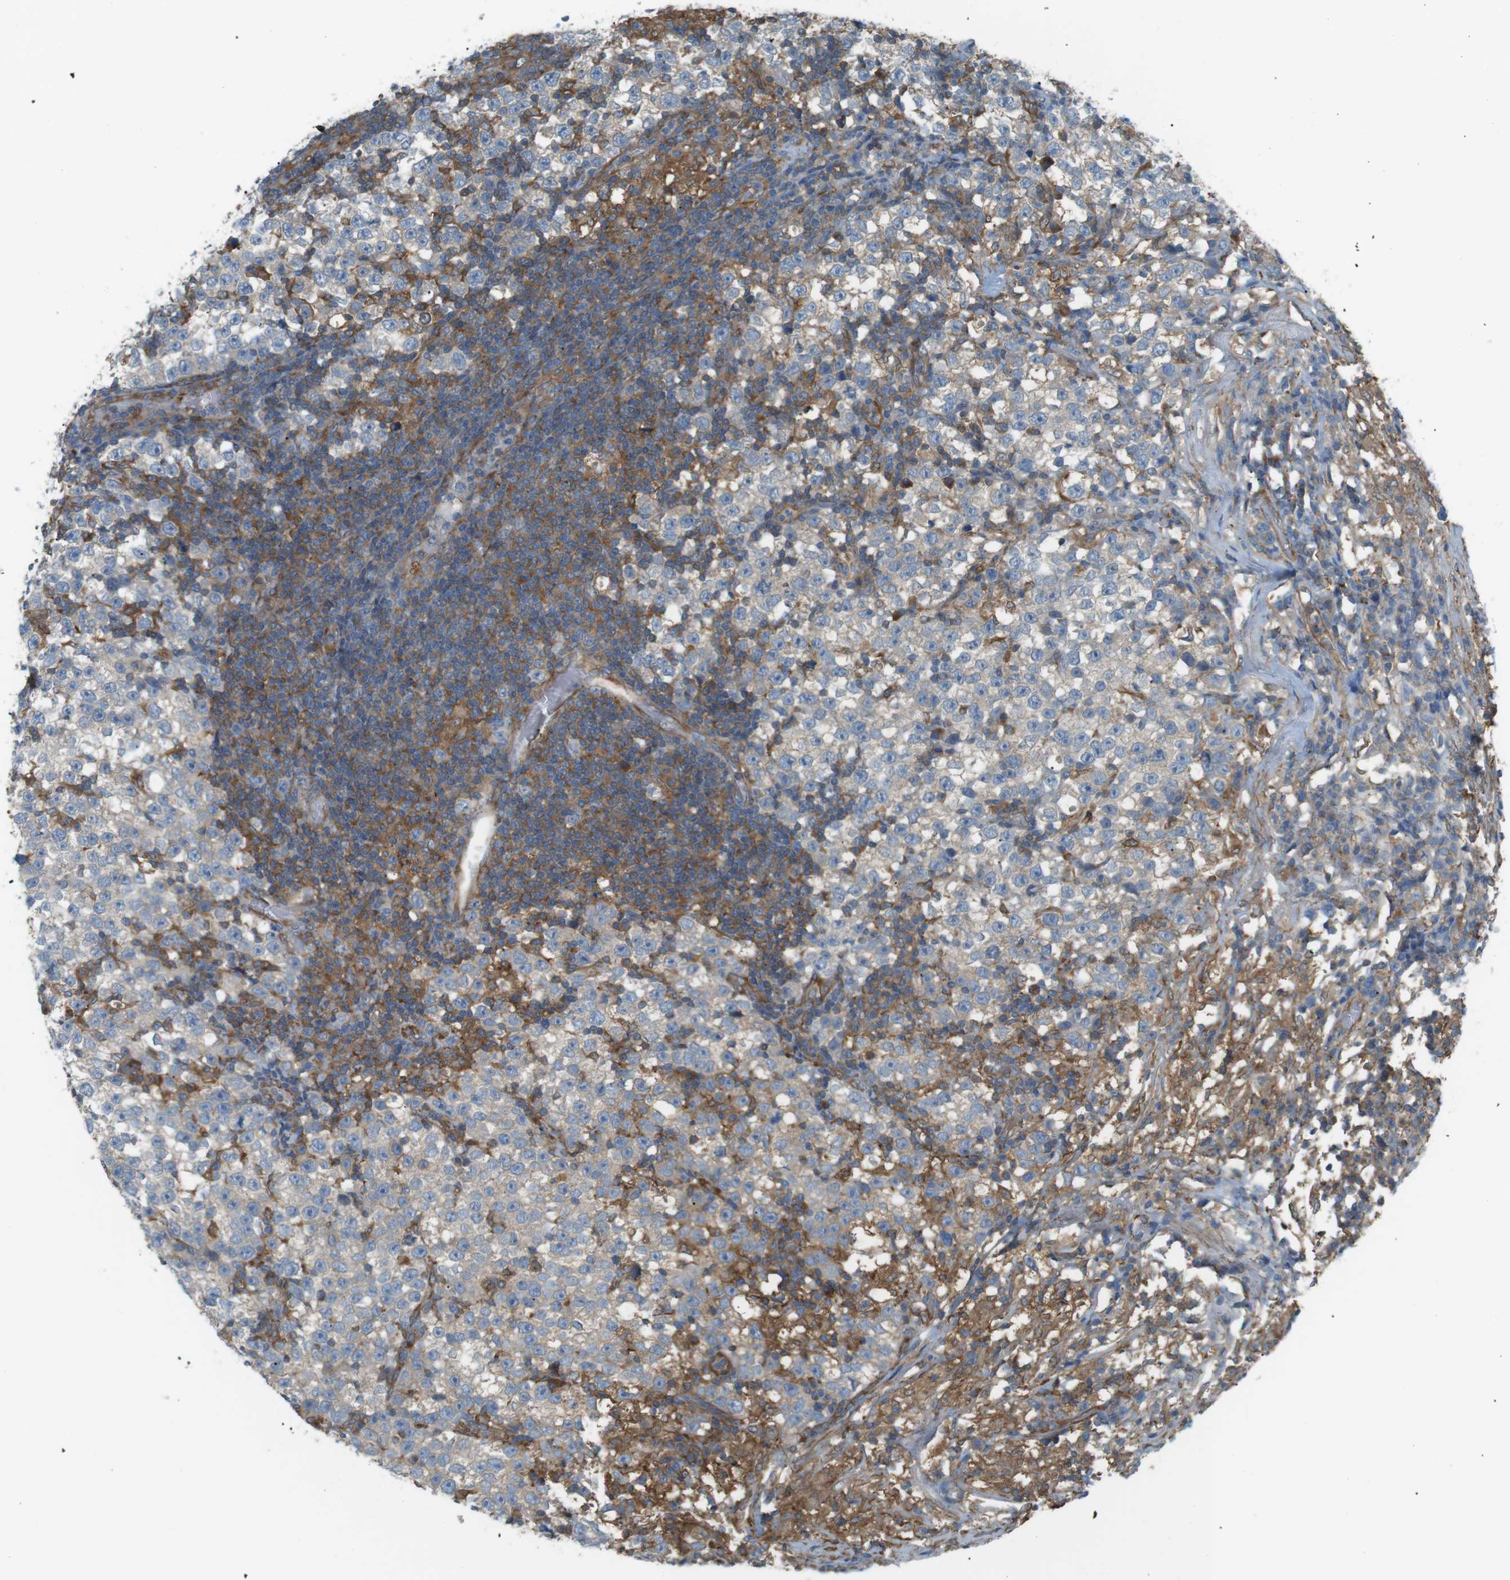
{"staining": {"intensity": "negative", "quantity": "none", "location": "none"}, "tissue": "testis cancer", "cell_type": "Tumor cells", "image_type": "cancer", "snomed": [{"axis": "morphology", "description": "Seminoma, NOS"}, {"axis": "topography", "description": "Testis"}], "caption": "This is an IHC histopathology image of human seminoma (testis). There is no expression in tumor cells.", "gene": "PEPD", "patient": {"sex": "male", "age": 43}}